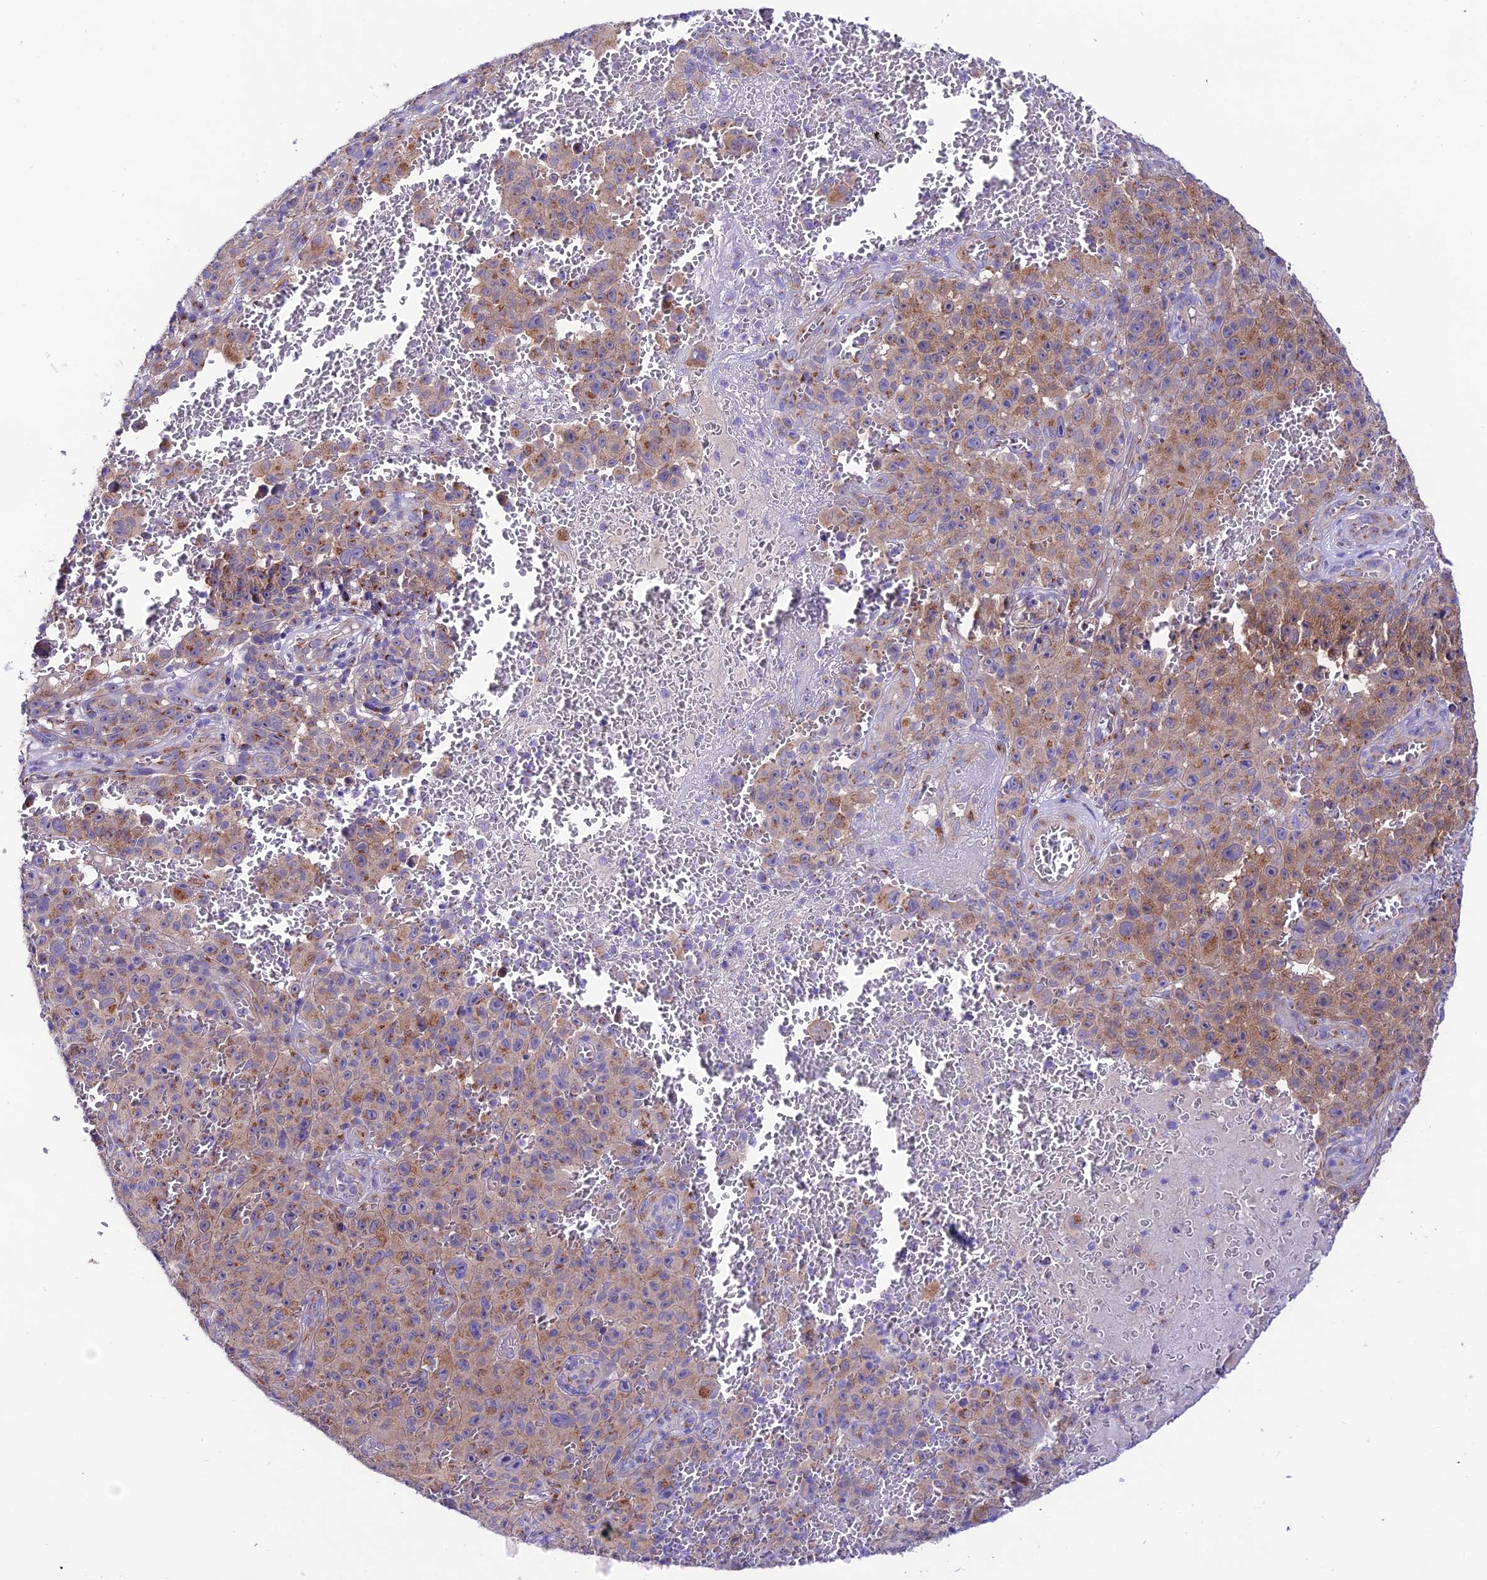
{"staining": {"intensity": "moderate", "quantity": ">75%", "location": "cytoplasmic/membranous"}, "tissue": "melanoma", "cell_type": "Tumor cells", "image_type": "cancer", "snomed": [{"axis": "morphology", "description": "Malignant melanoma, NOS"}, {"axis": "topography", "description": "Skin"}], "caption": "DAB immunohistochemical staining of human malignant melanoma shows moderate cytoplasmic/membranous protein staining in about >75% of tumor cells. The protein is shown in brown color, while the nuclei are stained blue.", "gene": "LACTB2", "patient": {"sex": "female", "age": 82}}